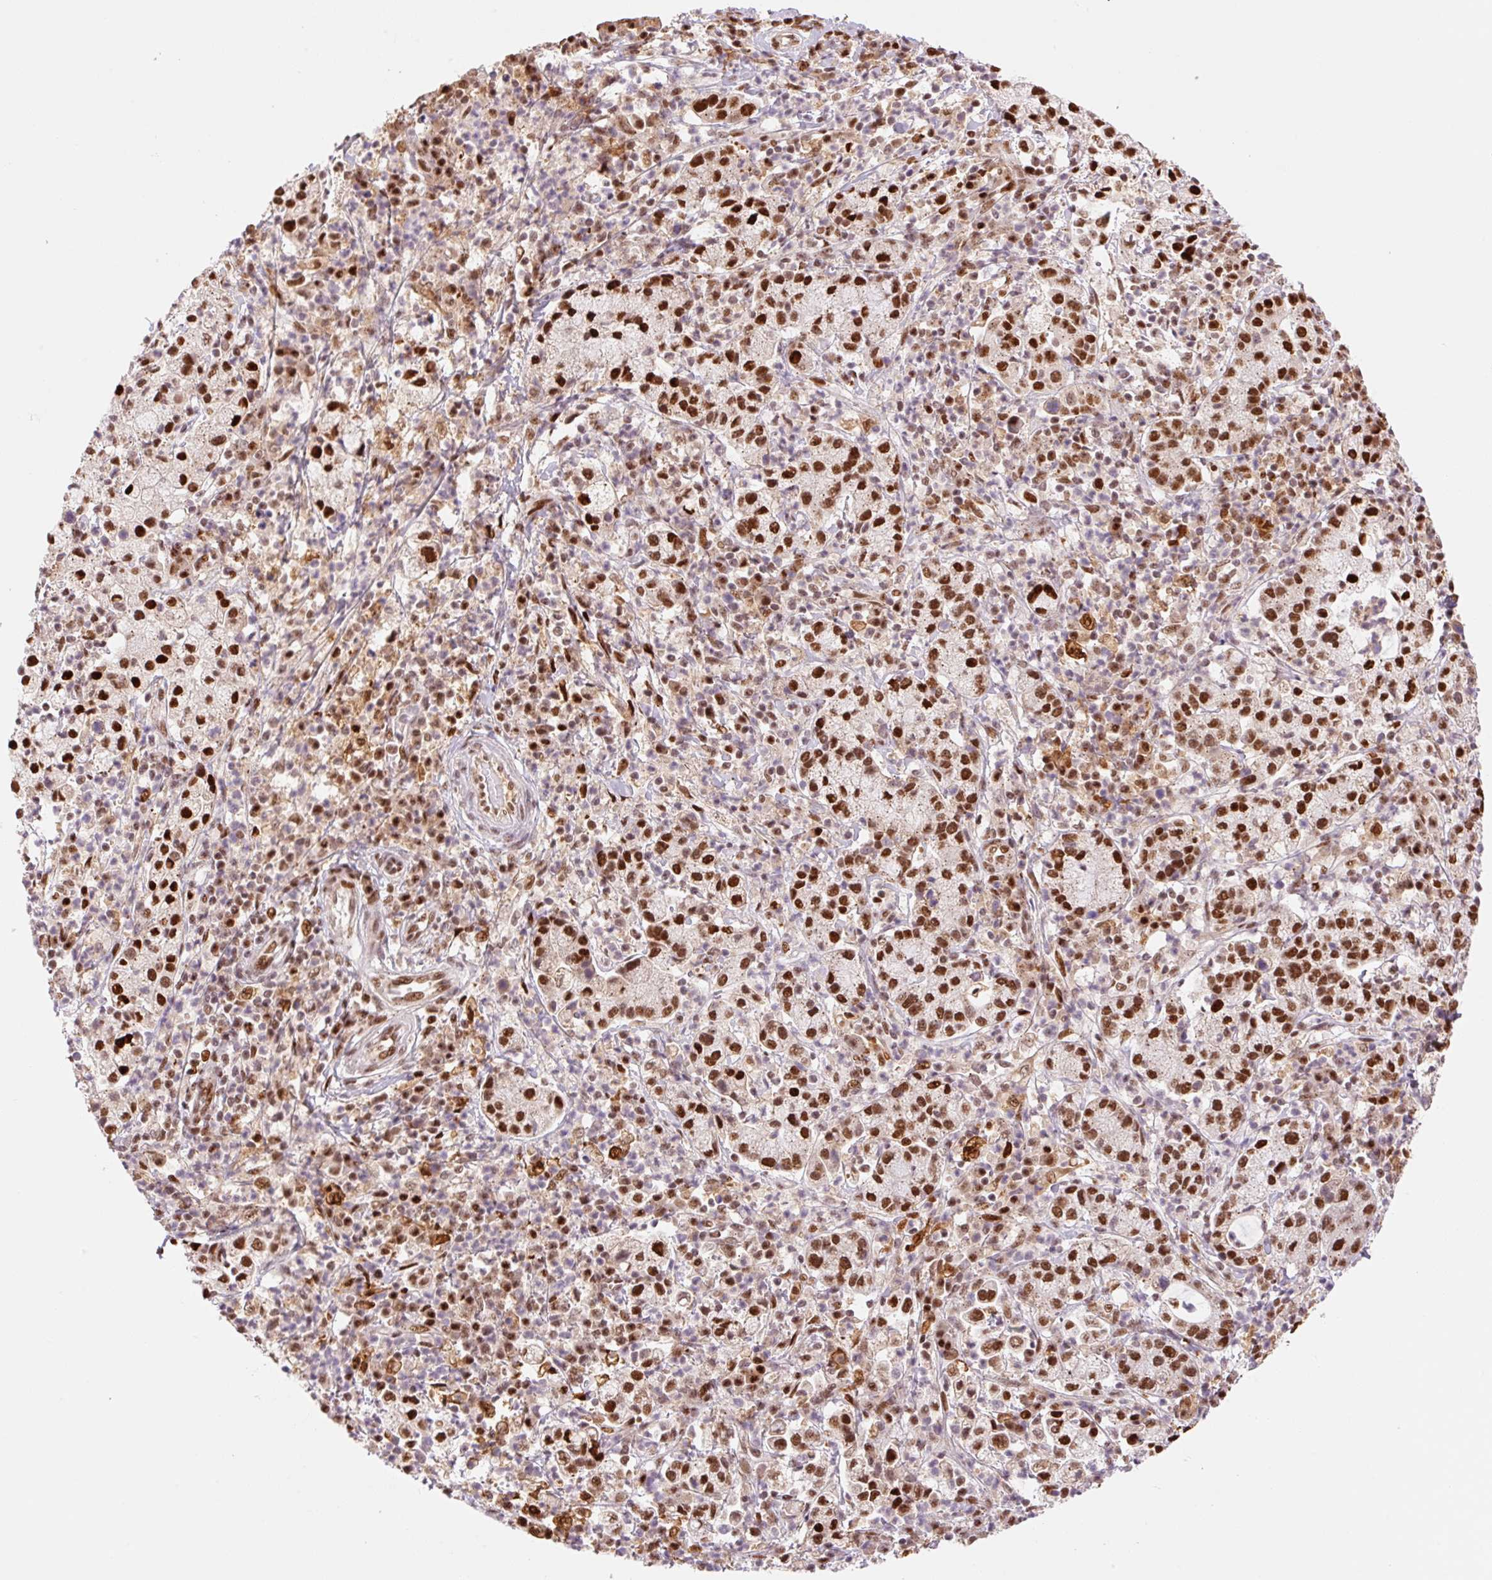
{"staining": {"intensity": "strong", "quantity": ">75%", "location": "nuclear"}, "tissue": "cervical cancer", "cell_type": "Tumor cells", "image_type": "cancer", "snomed": [{"axis": "morphology", "description": "Normal tissue, NOS"}, {"axis": "morphology", "description": "Adenocarcinoma, NOS"}, {"axis": "topography", "description": "Cervix"}], "caption": "This image displays IHC staining of adenocarcinoma (cervical), with high strong nuclear expression in approximately >75% of tumor cells.", "gene": "GPR139", "patient": {"sex": "female", "age": 44}}